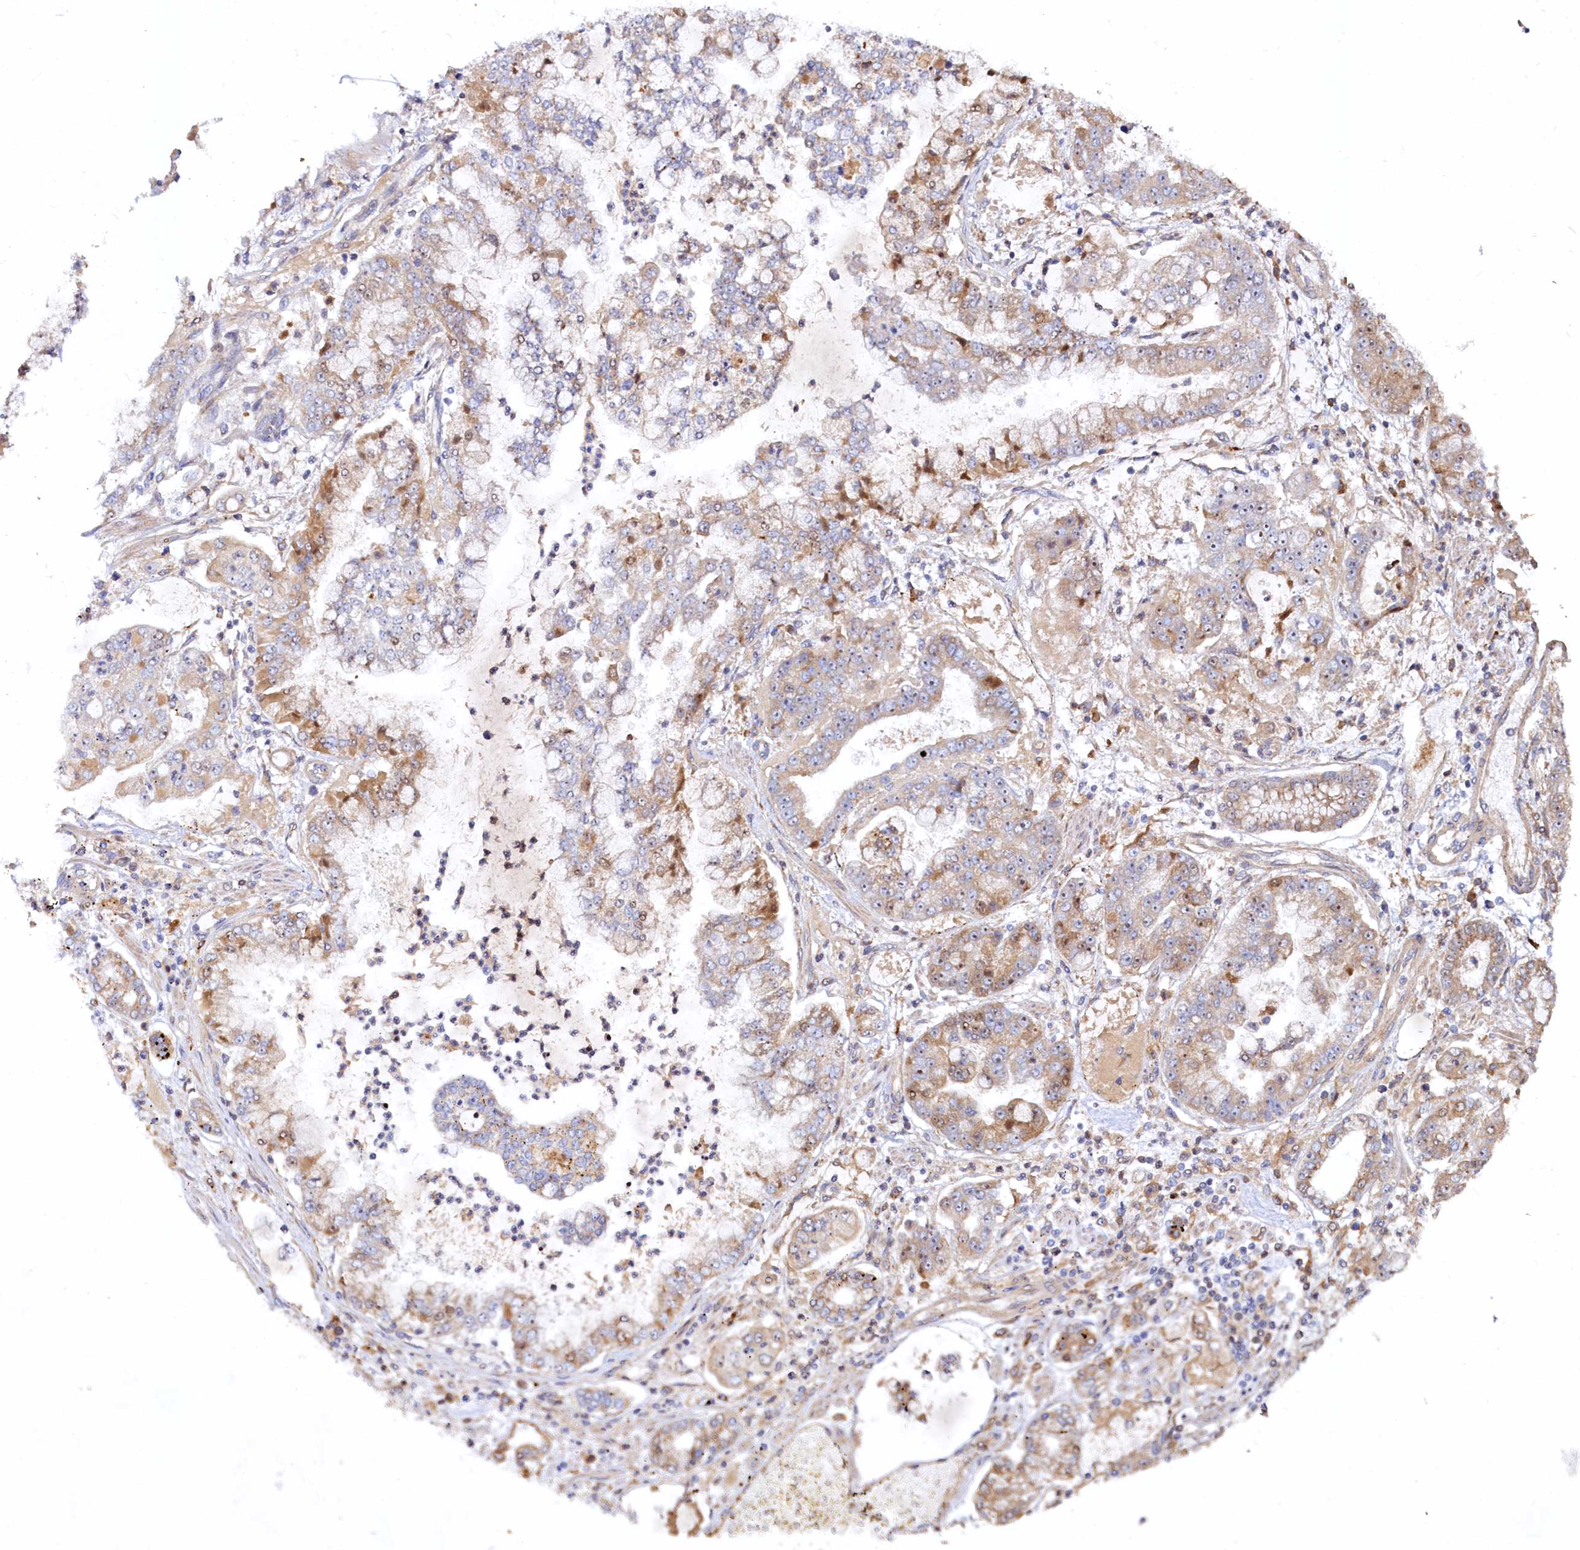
{"staining": {"intensity": "moderate", "quantity": "25%-75%", "location": "cytoplasmic/membranous,nuclear"}, "tissue": "stomach cancer", "cell_type": "Tumor cells", "image_type": "cancer", "snomed": [{"axis": "morphology", "description": "Adenocarcinoma, NOS"}, {"axis": "topography", "description": "Stomach"}], "caption": "The image exhibits staining of stomach cancer (adenocarcinoma), revealing moderate cytoplasmic/membranous and nuclear protein expression (brown color) within tumor cells. The protein of interest is stained brown, and the nuclei are stained in blue (DAB IHC with brightfield microscopy, high magnification).", "gene": "RGS7BP", "patient": {"sex": "male", "age": 76}}